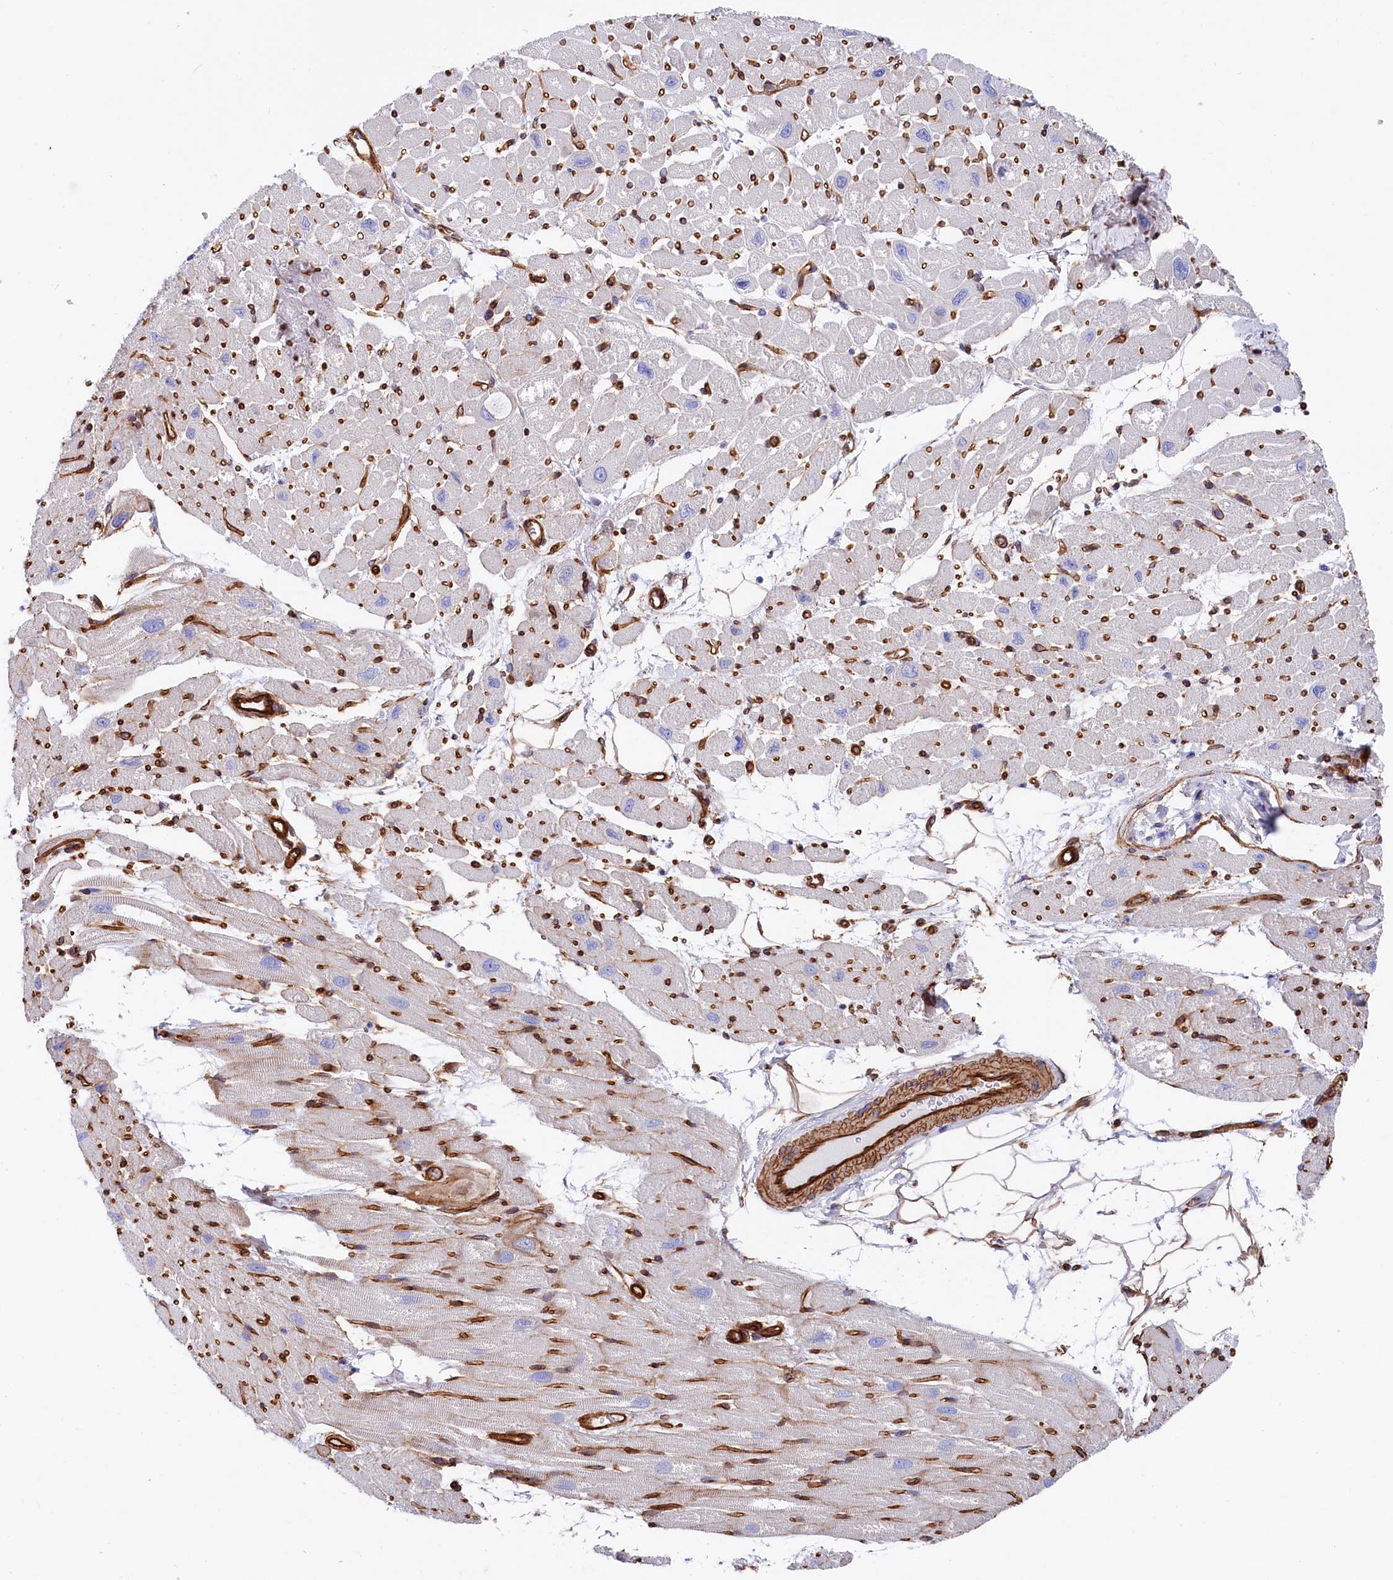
{"staining": {"intensity": "negative", "quantity": "none", "location": "none"}, "tissue": "heart muscle", "cell_type": "Cardiomyocytes", "image_type": "normal", "snomed": [{"axis": "morphology", "description": "Normal tissue, NOS"}, {"axis": "topography", "description": "Heart"}], "caption": "An immunohistochemistry micrograph of benign heart muscle is shown. There is no staining in cardiomyocytes of heart muscle.", "gene": "TNKS1BP1", "patient": {"sex": "male", "age": 50}}